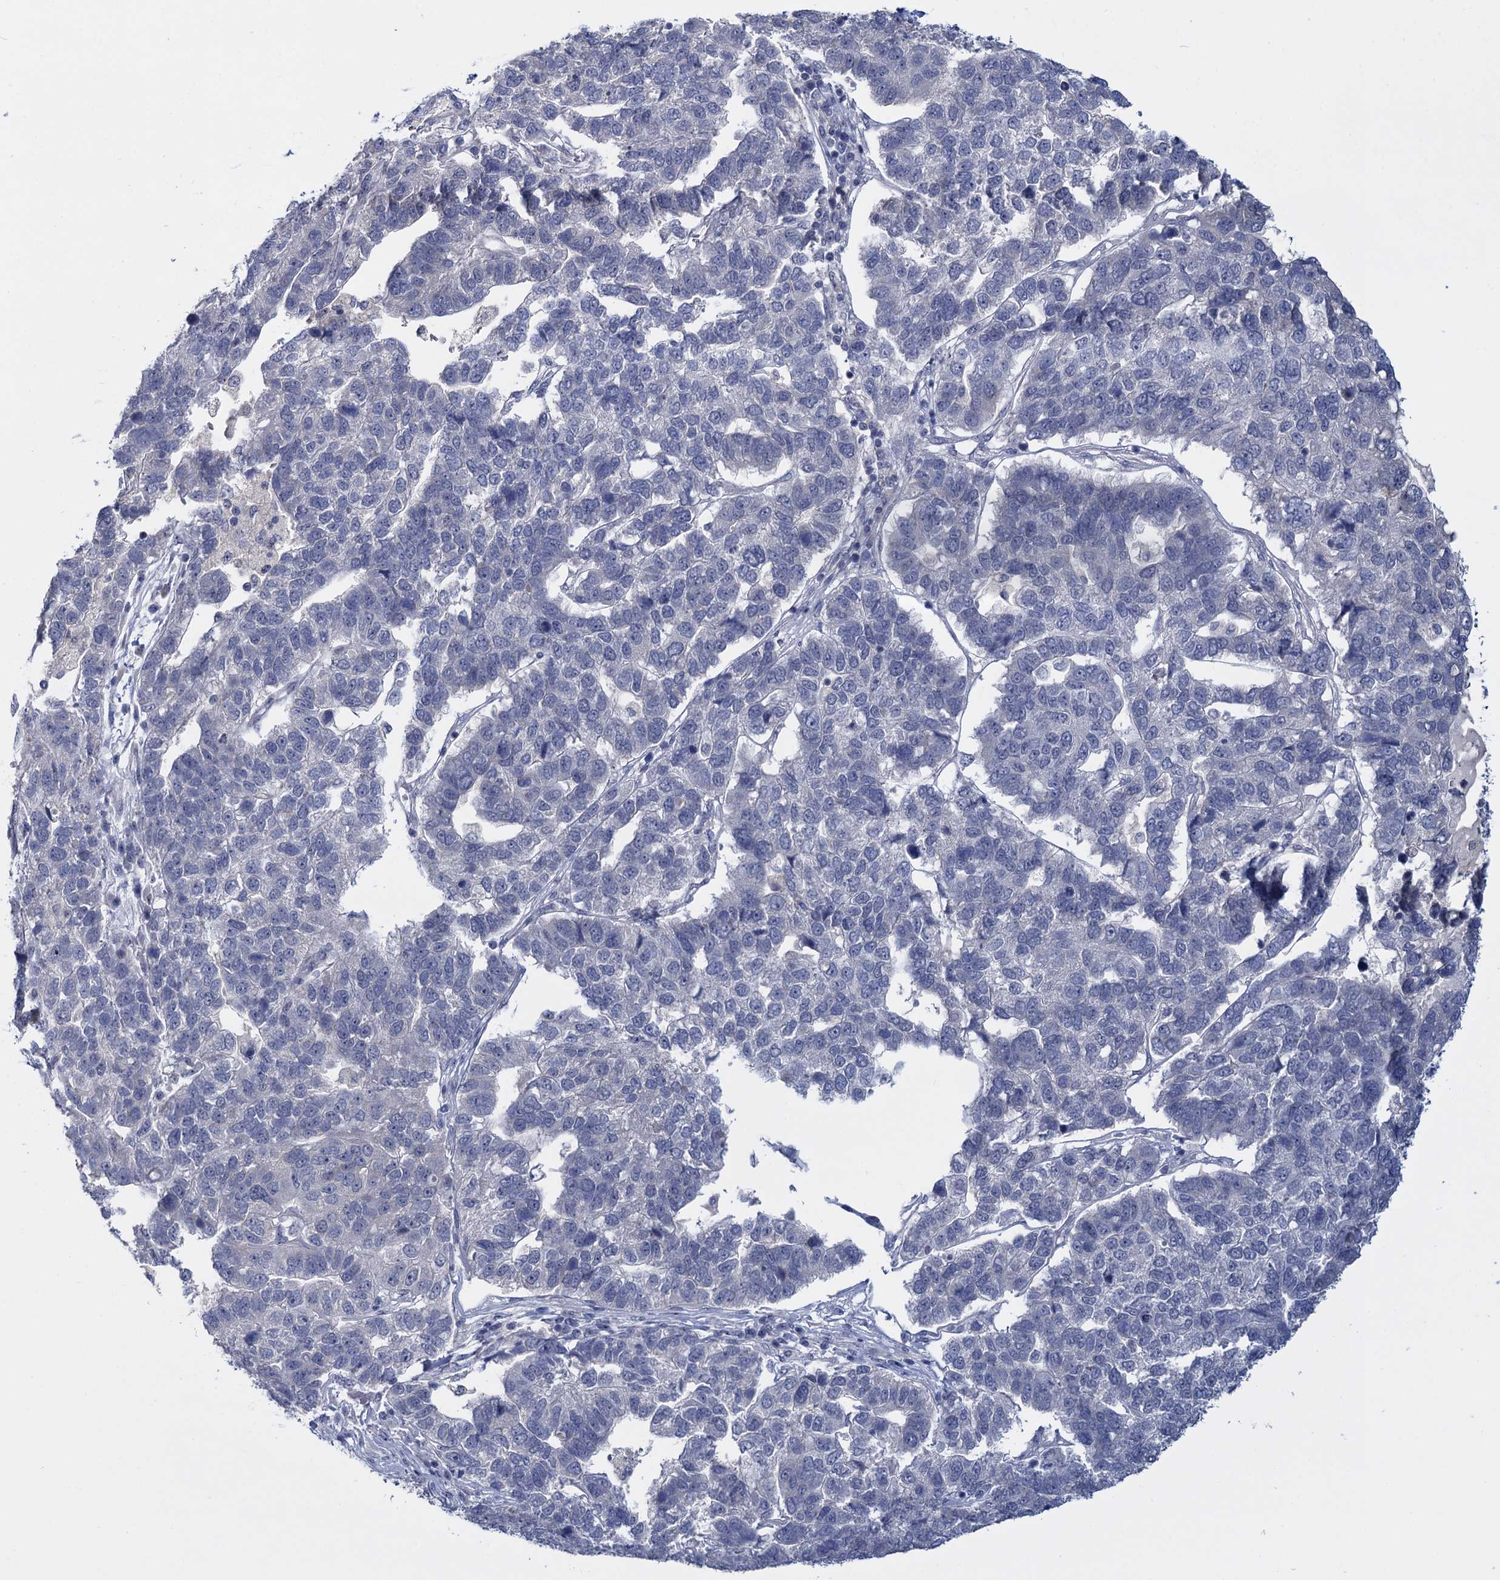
{"staining": {"intensity": "negative", "quantity": "none", "location": "none"}, "tissue": "pancreatic cancer", "cell_type": "Tumor cells", "image_type": "cancer", "snomed": [{"axis": "morphology", "description": "Adenocarcinoma, NOS"}, {"axis": "topography", "description": "Pancreas"}], "caption": "Immunohistochemical staining of pancreatic cancer (adenocarcinoma) demonstrates no significant expression in tumor cells.", "gene": "SFN", "patient": {"sex": "female", "age": 61}}